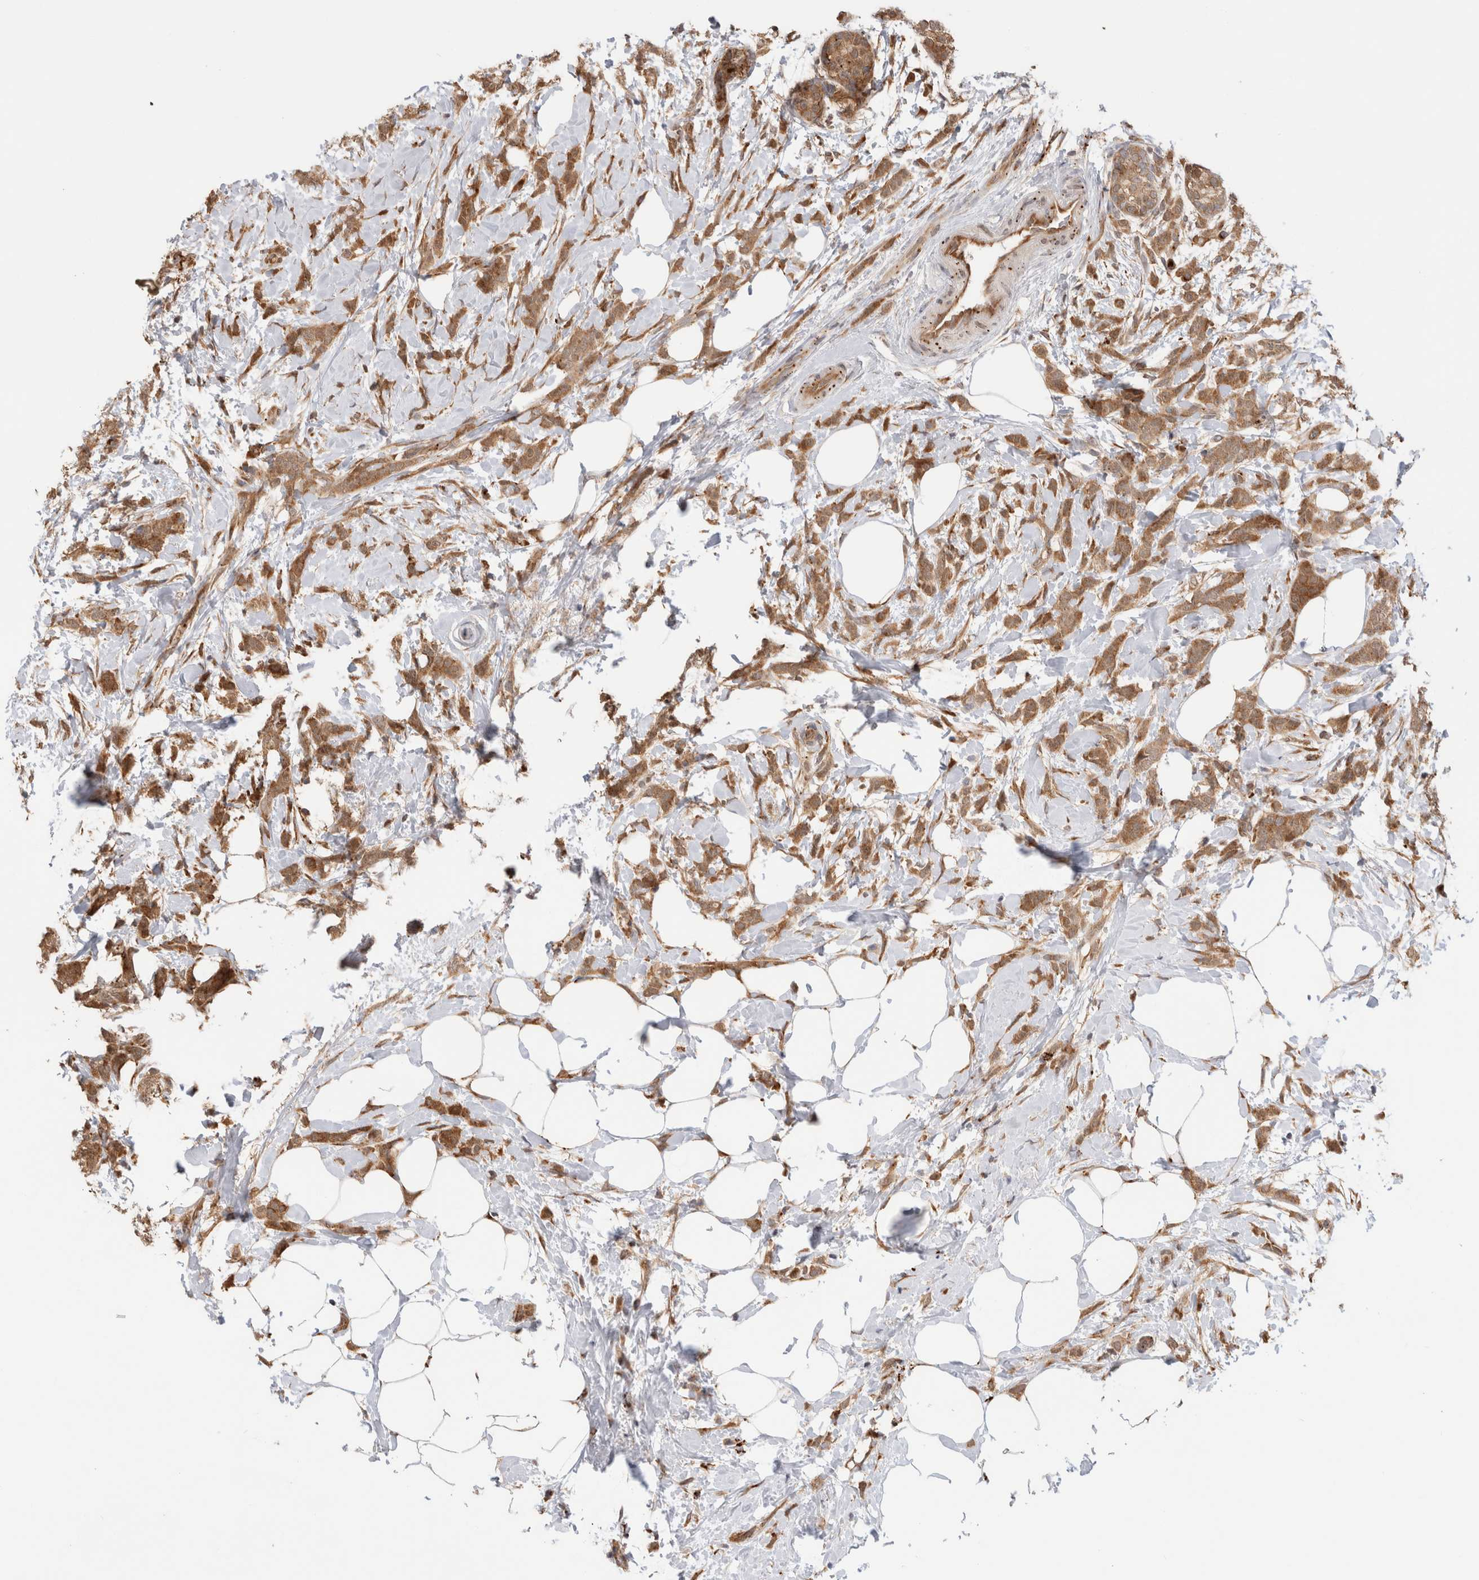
{"staining": {"intensity": "moderate", "quantity": ">75%", "location": "cytoplasmic/membranous"}, "tissue": "breast cancer", "cell_type": "Tumor cells", "image_type": "cancer", "snomed": [{"axis": "morphology", "description": "Lobular carcinoma, in situ"}, {"axis": "morphology", "description": "Lobular carcinoma"}, {"axis": "topography", "description": "Breast"}], "caption": "Moderate cytoplasmic/membranous staining for a protein is identified in about >75% of tumor cells of breast cancer (lobular carcinoma in situ) using immunohistochemistry (IHC).", "gene": "ACTL9", "patient": {"sex": "female", "age": 41}}